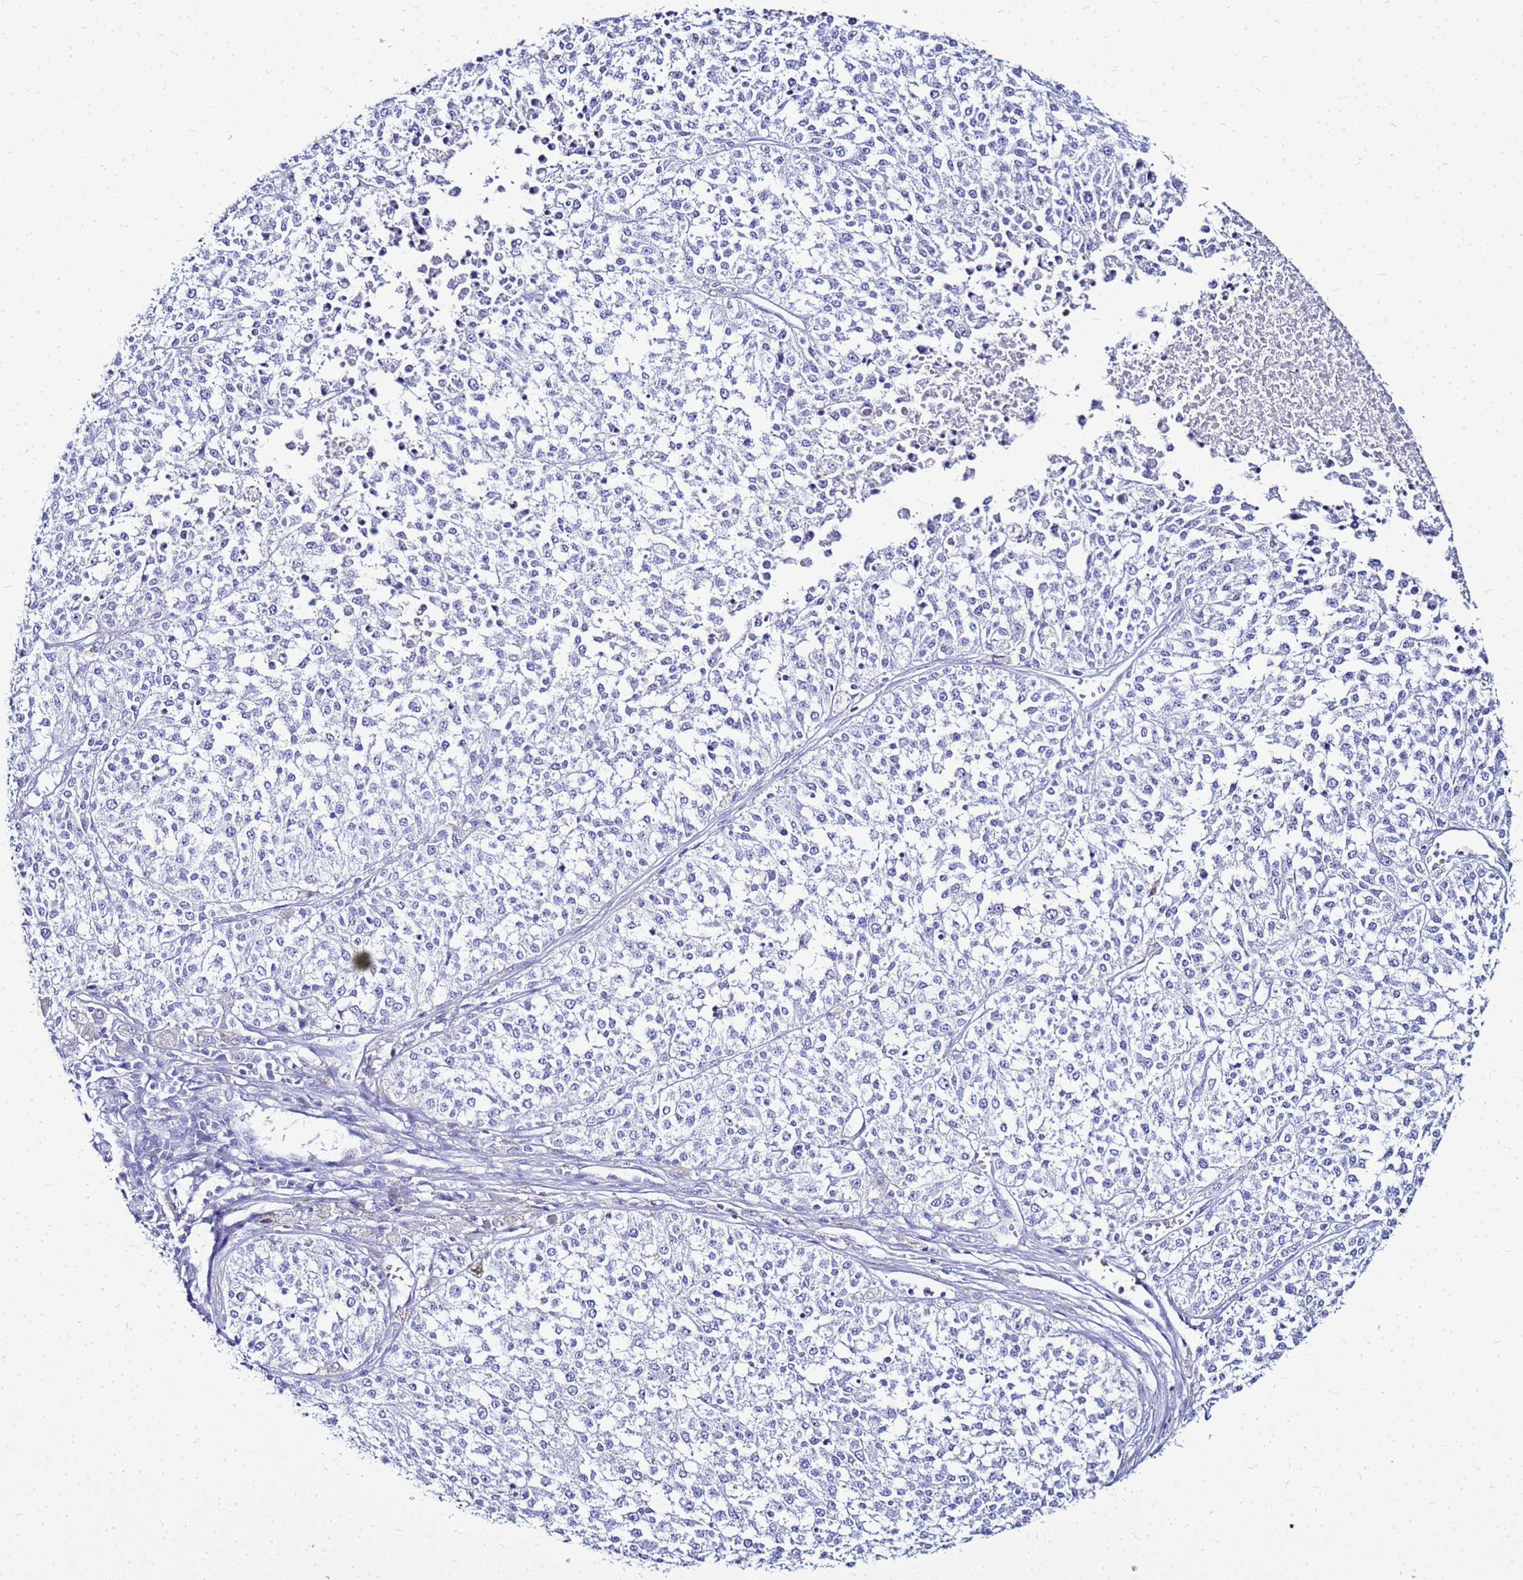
{"staining": {"intensity": "negative", "quantity": "none", "location": "none"}, "tissue": "melanoma", "cell_type": "Tumor cells", "image_type": "cancer", "snomed": [{"axis": "morphology", "description": "Malignant melanoma, NOS"}, {"axis": "topography", "description": "Skin"}], "caption": "The histopathology image demonstrates no staining of tumor cells in melanoma. (DAB (3,3'-diaminobenzidine) immunohistochemistry (IHC) visualized using brightfield microscopy, high magnification).", "gene": "CSTA", "patient": {"sex": "female", "age": 64}}